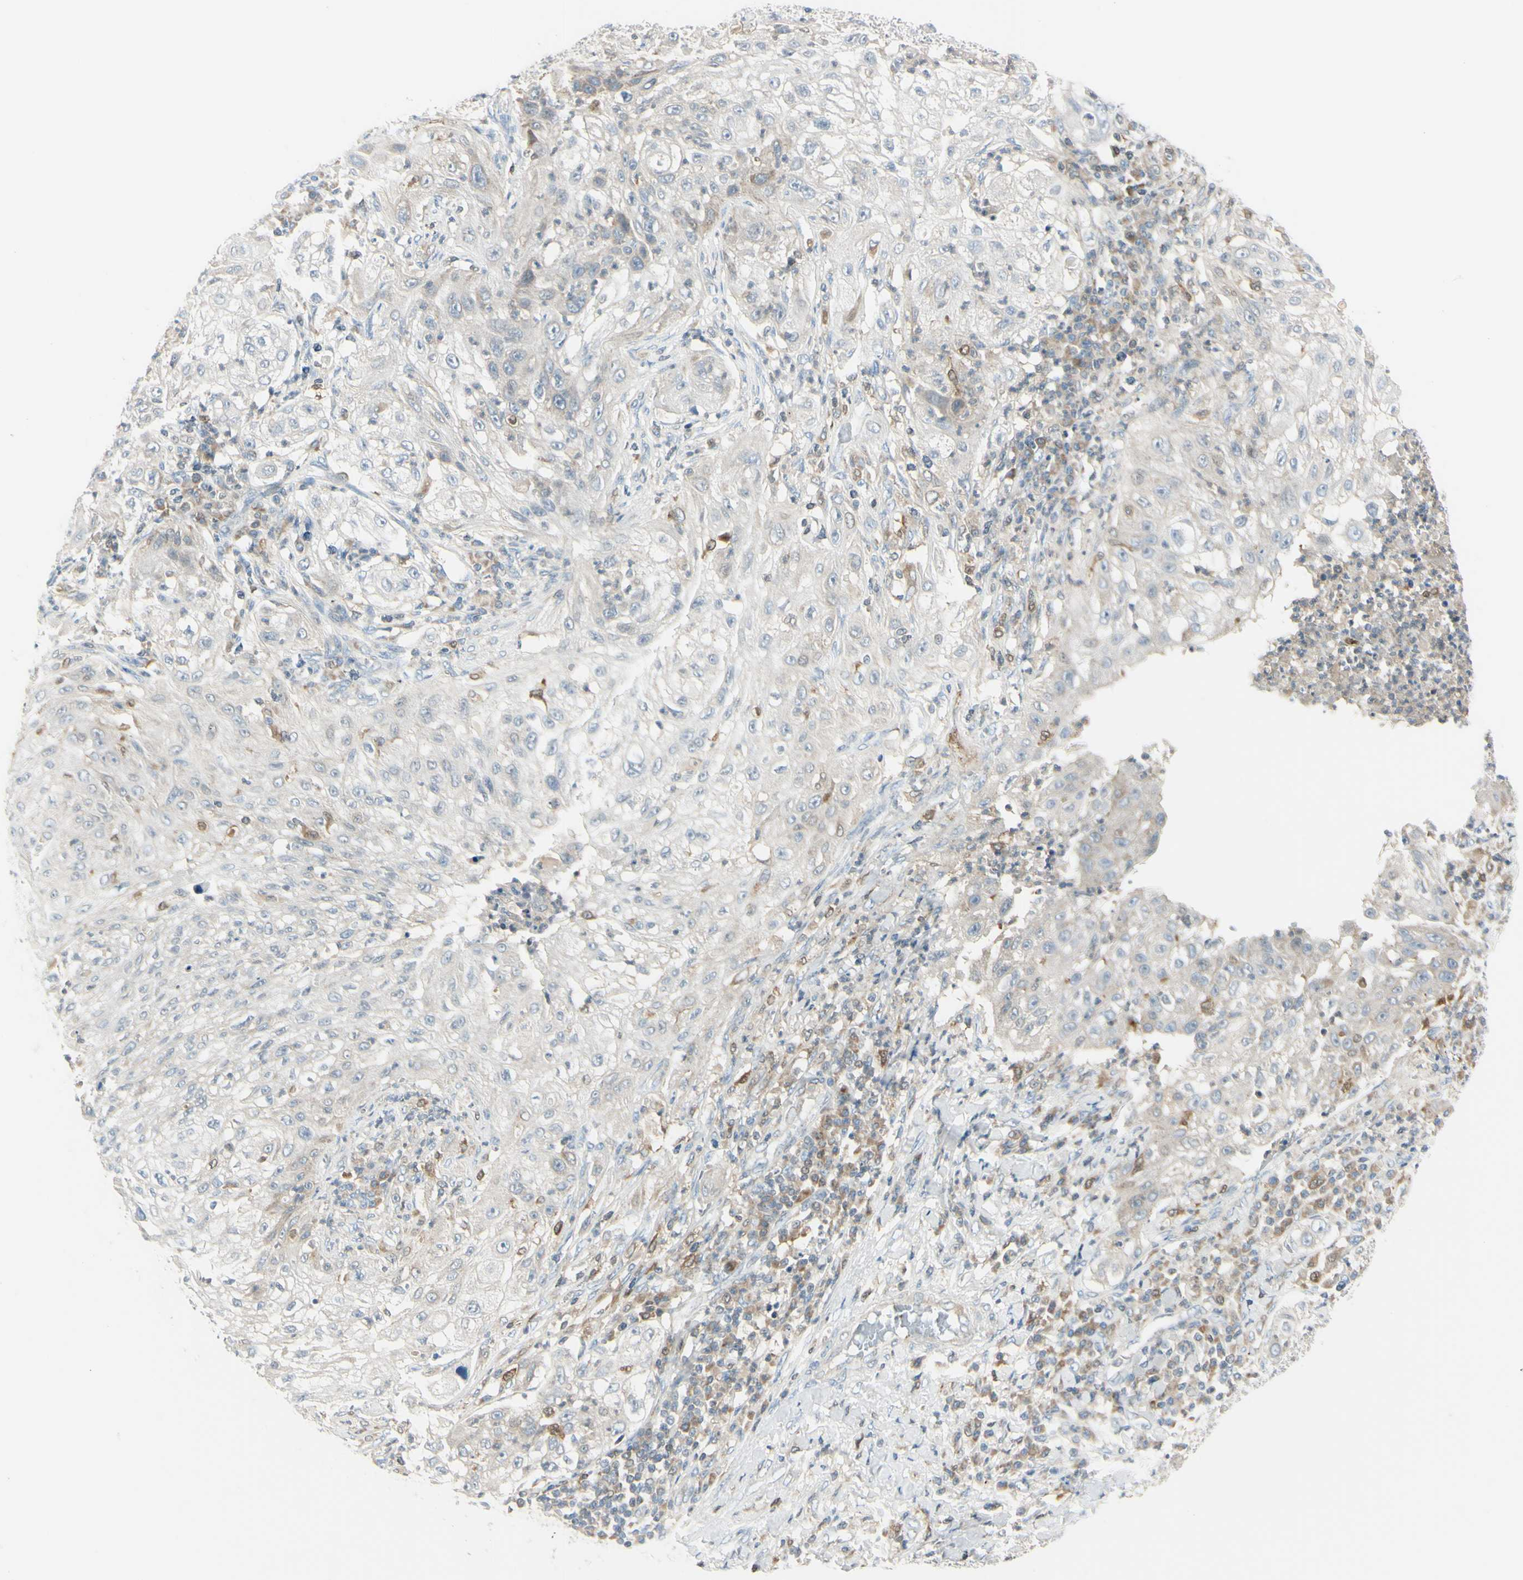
{"staining": {"intensity": "weak", "quantity": ">75%", "location": "cytoplasmic/membranous"}, "tissue": "lung cancer", "cell_type": "Tumor cells", "image_type": "cancer", "snomed": [{"axis": "morphology", "description": "Inflammation, NOS"}, {"axis": "morphology", "description": "Squamous cell carcinoma, NOS"}, {"axis": "topography", "description": "Lymph node"}, {"axis": "topography", "description": "Soft tissue"}, {"axis": "topography", "description": "Lung"}], "caption": "DAB immunohistochemical staining of lung squamous cell carcinoma shows weak cytoplasmic/membranous protein positivity in approximately >75% of tumor cells.", "gene": "CYRIB", "patient": {"sex": "male", "age": 66}}